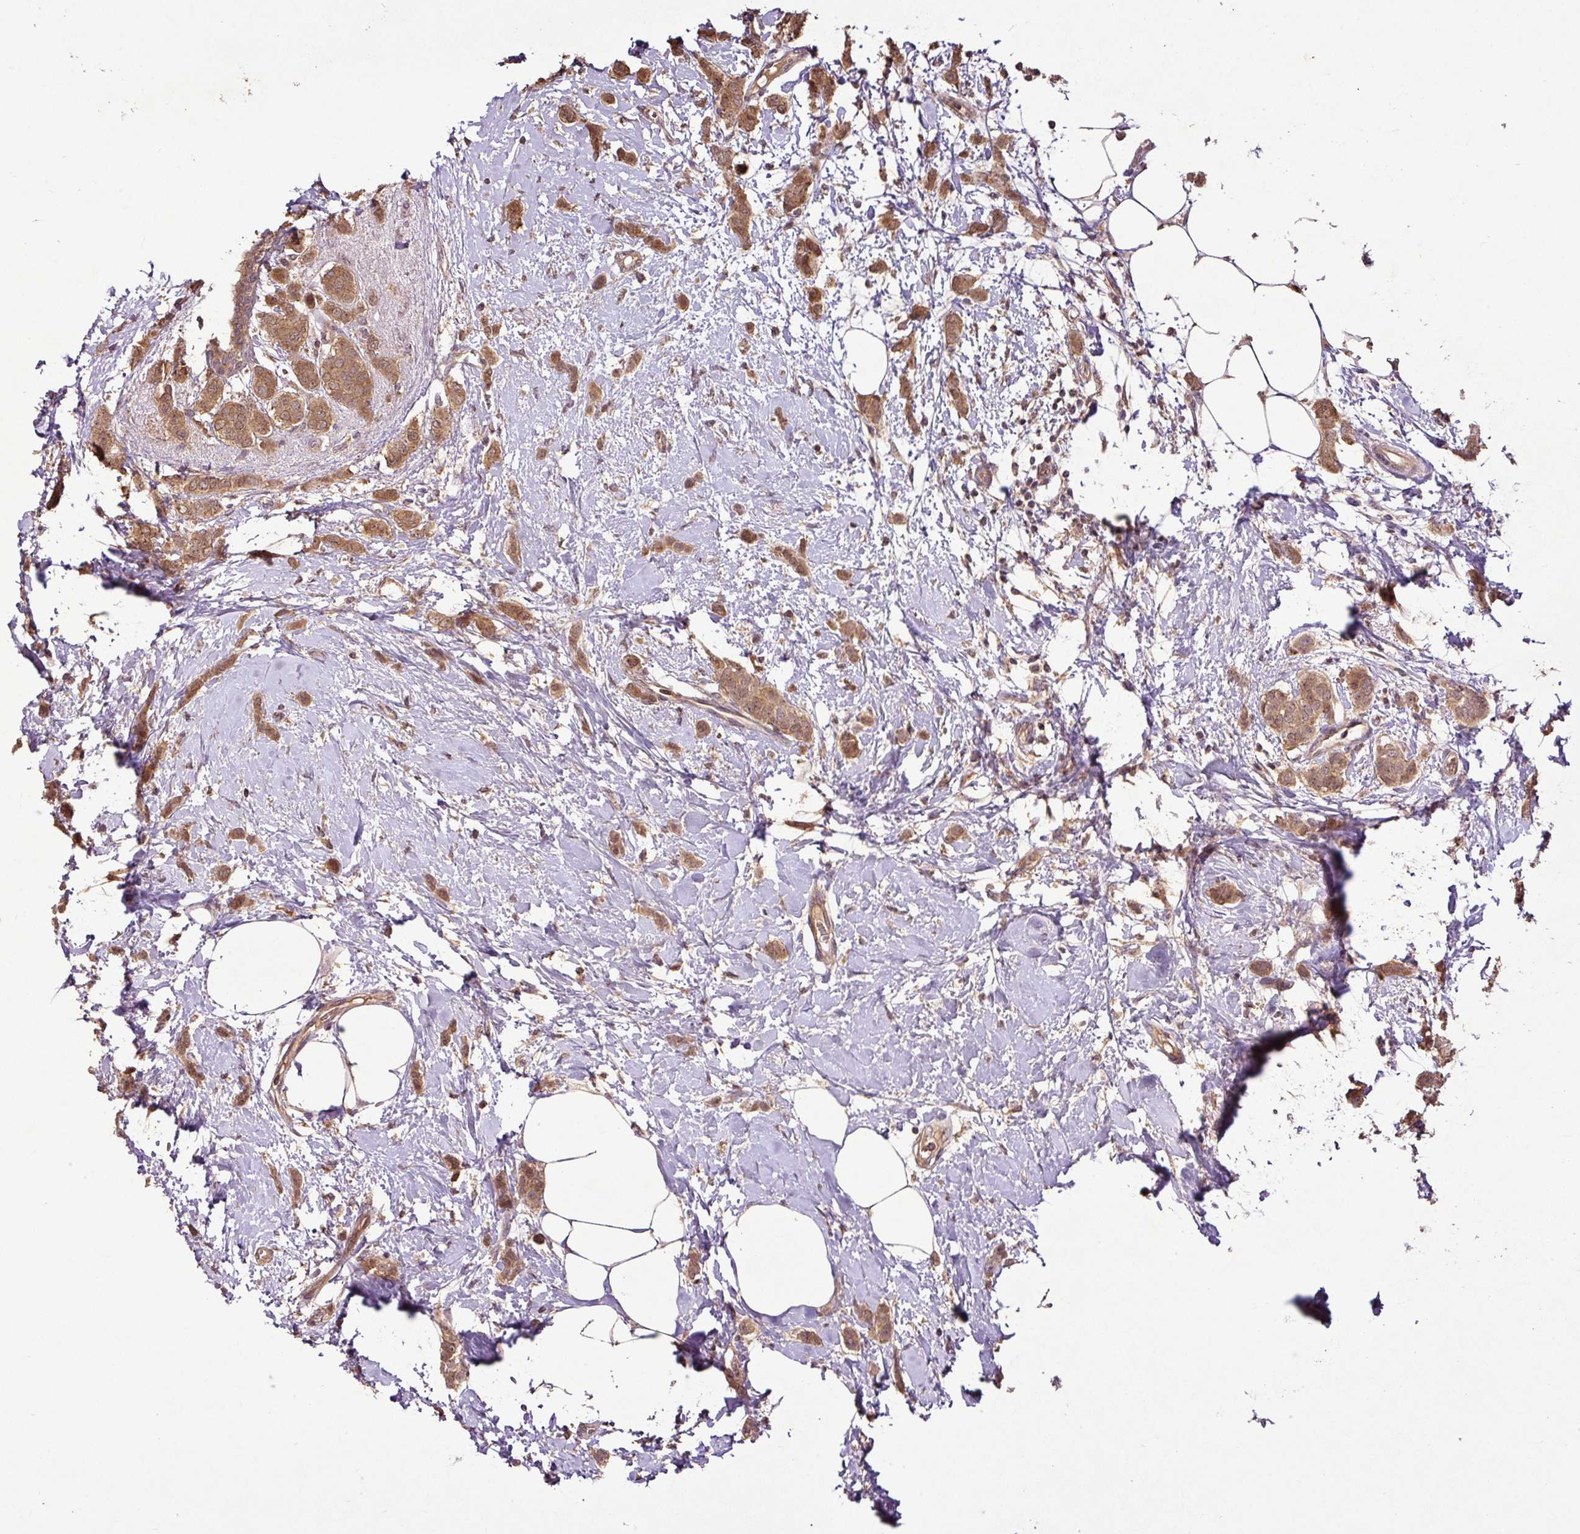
{"staining": {"intensity": "moderate", "quantity": ">75%", "location": "cytoplasmic/membranous,nuclear"}, "tissue": "breast cancer", "cell_type": "Tumor cells", "image_type": "cancer", "snomed": [{"axis": "morphology", "description": "Duct carcinoma"}, {"axis": "topography", "description": "Breast"}], "caption": "A photomicrograph of human breast intraductal carcinoma stained for a protein displays moderate cytoplasmic/membranous and nuclear brown staining in tumor cells.", "gene": "FAIM", "patient": {"sex": "female", "age": 72}}